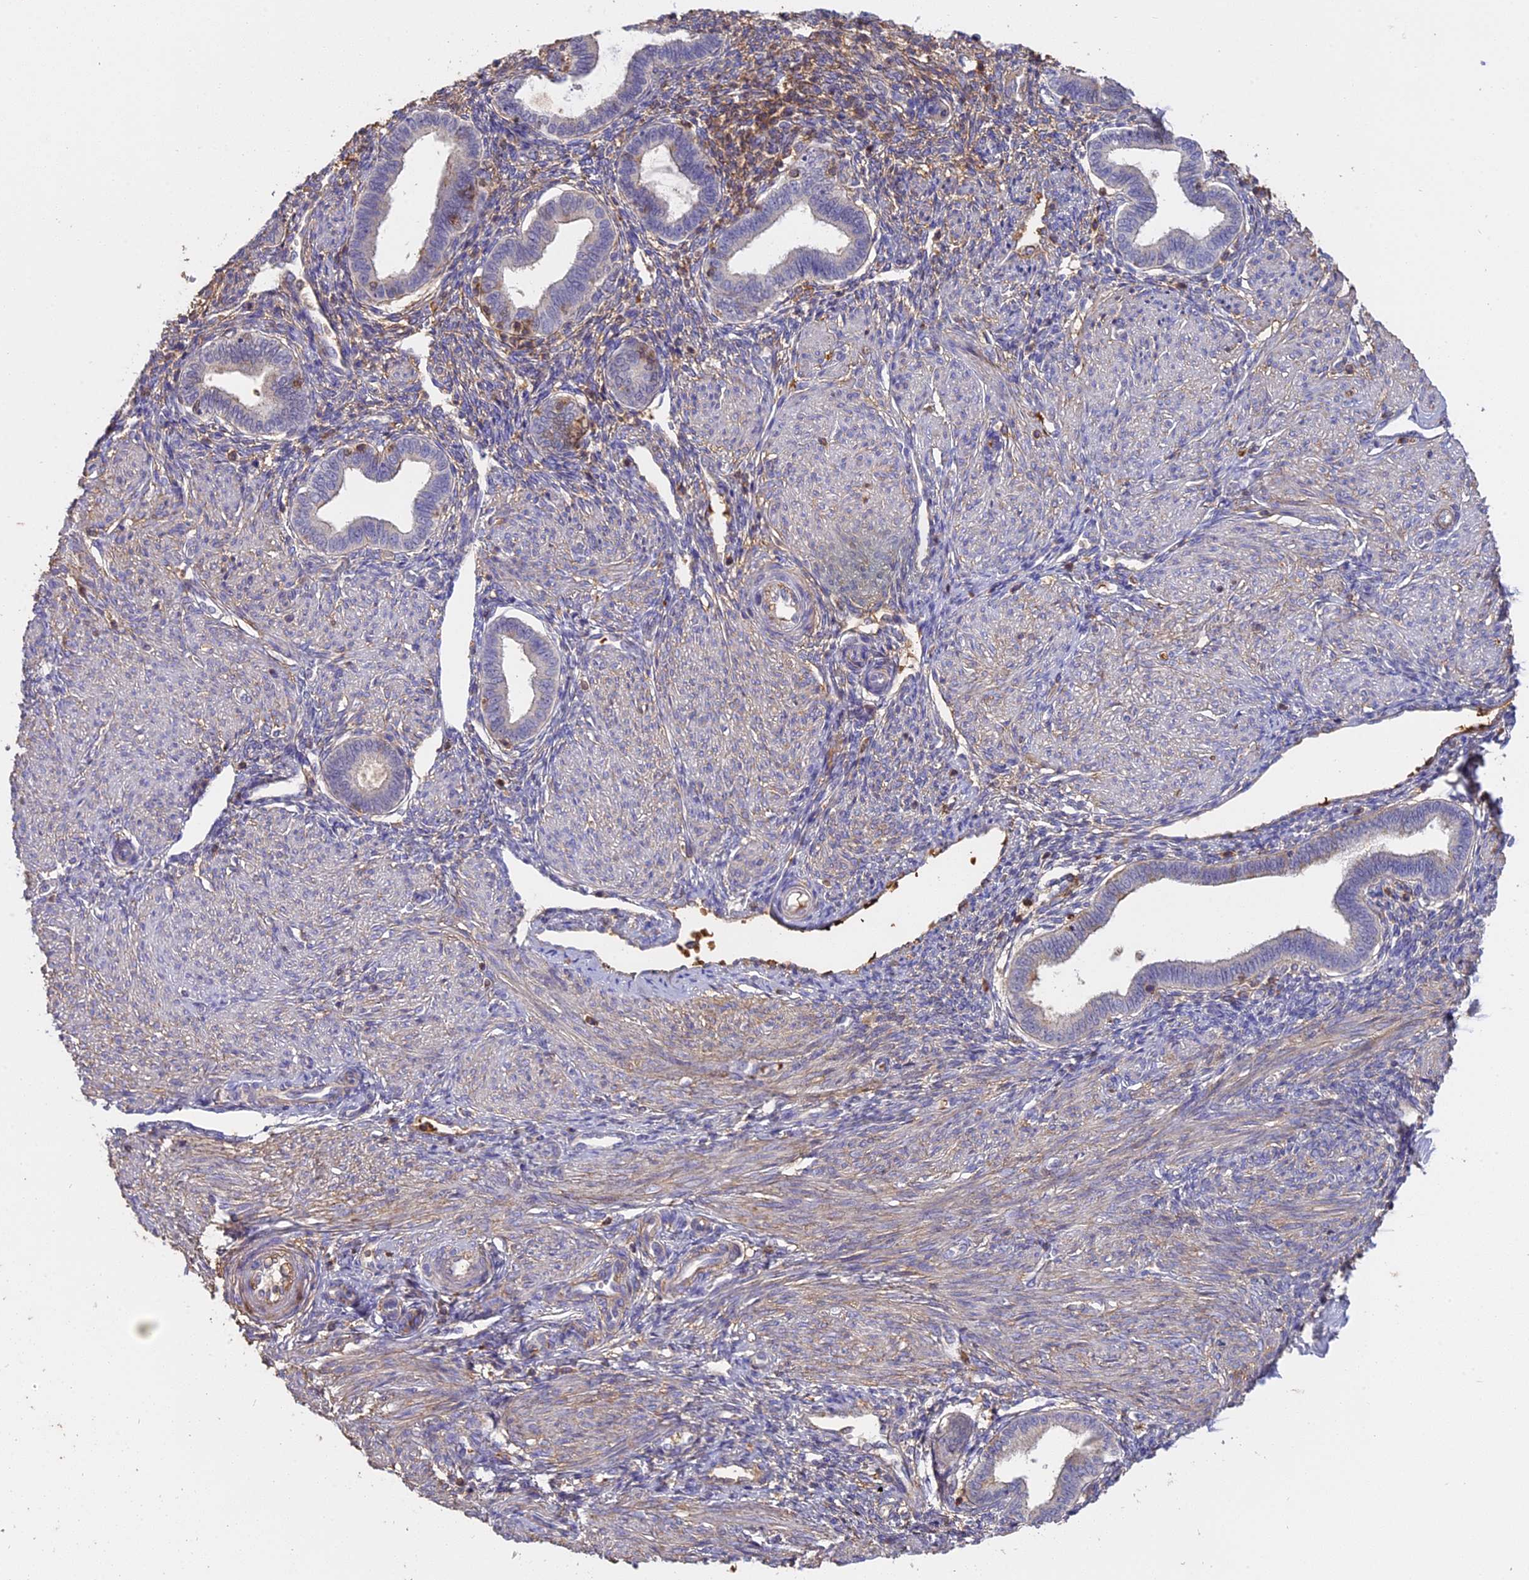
{"staining": {"intensity": "weak", "quantity": "<25%", "location": "cytoplasmic/membranous"}, "tissue": "endometrium", "cell_type": "Cells in endometrial stroma", "image_type": "normal", "snomed": [{"axis": "morphology", "description": "Normal tissue, NOS"}, {"axis": "topography", "description": "Endometrium"}], "caption": "IHC micrograph of normal endometrium: human endometrium stained with DAB (3,3'-diaminobenzidine) exhibits no significant protein positivity in cells in endometrial stroma. (DAB immunohistochemistry, high magnification).", "gene": "CFAP119", "patient": {"sex": "female", "age": 53}}